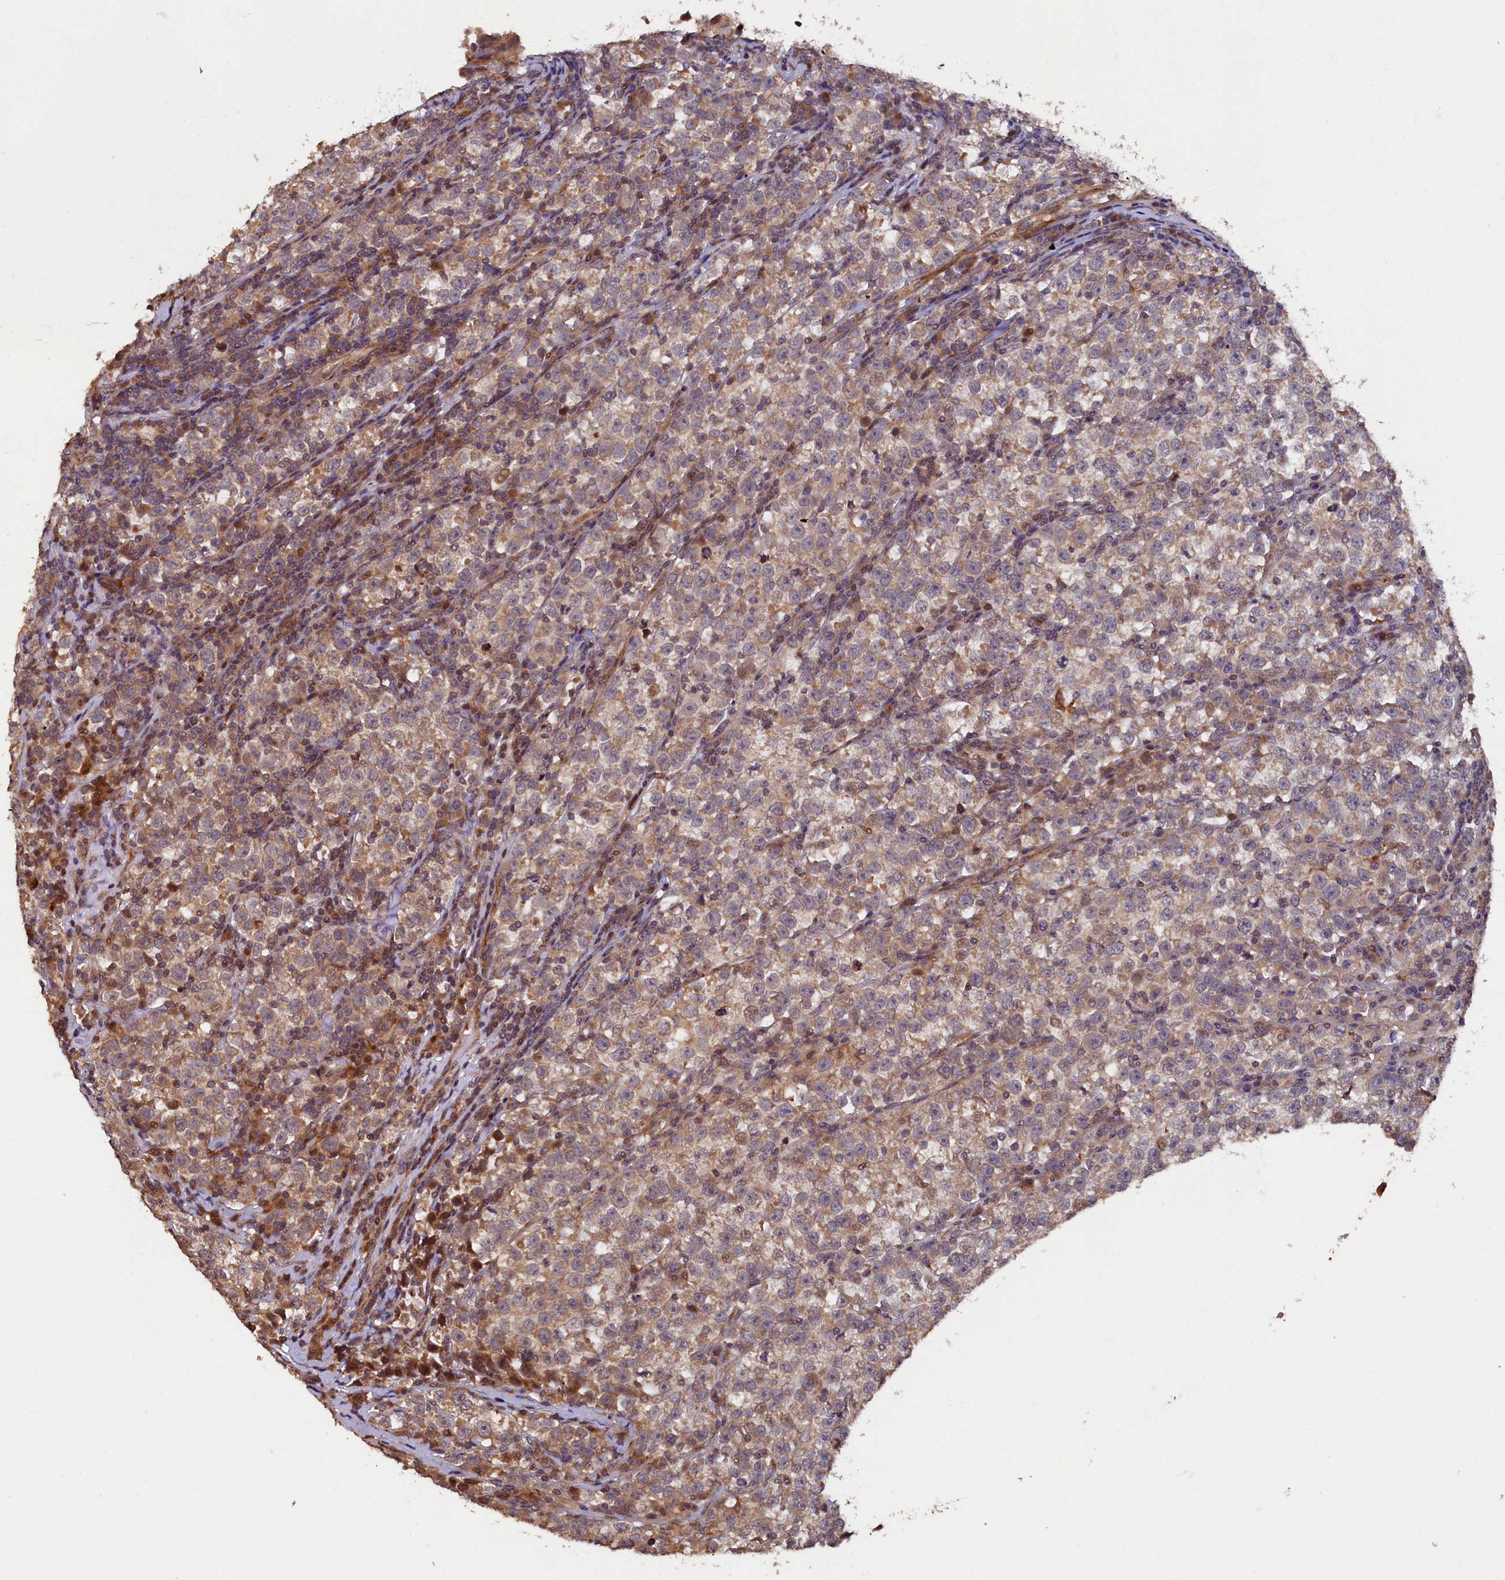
{"staining": {"intensity": "weak", "quantity": ">75%", "location": "cytoplasmic/membranous"}, "tissue": "testis cancer", "cell_type": "Tumor cells", "image_type": "cancer", "snomed": [{"axis": "morphology", "description": "Normal tissue, NOS"}, {"axis": "morphology", "description": "Seminoma, NOS"}, {"axis": "topography", "description": "Testis"}], "caption": "Immunohistochemistry (IHC) of testis cancer (seminoma) demonstrates low levels of weak cytoplasmic/membranous positivity in approximately >75% of tumor cells.", "gene": "TMEM181", "patient": {"sex": "male", "age": 43}}